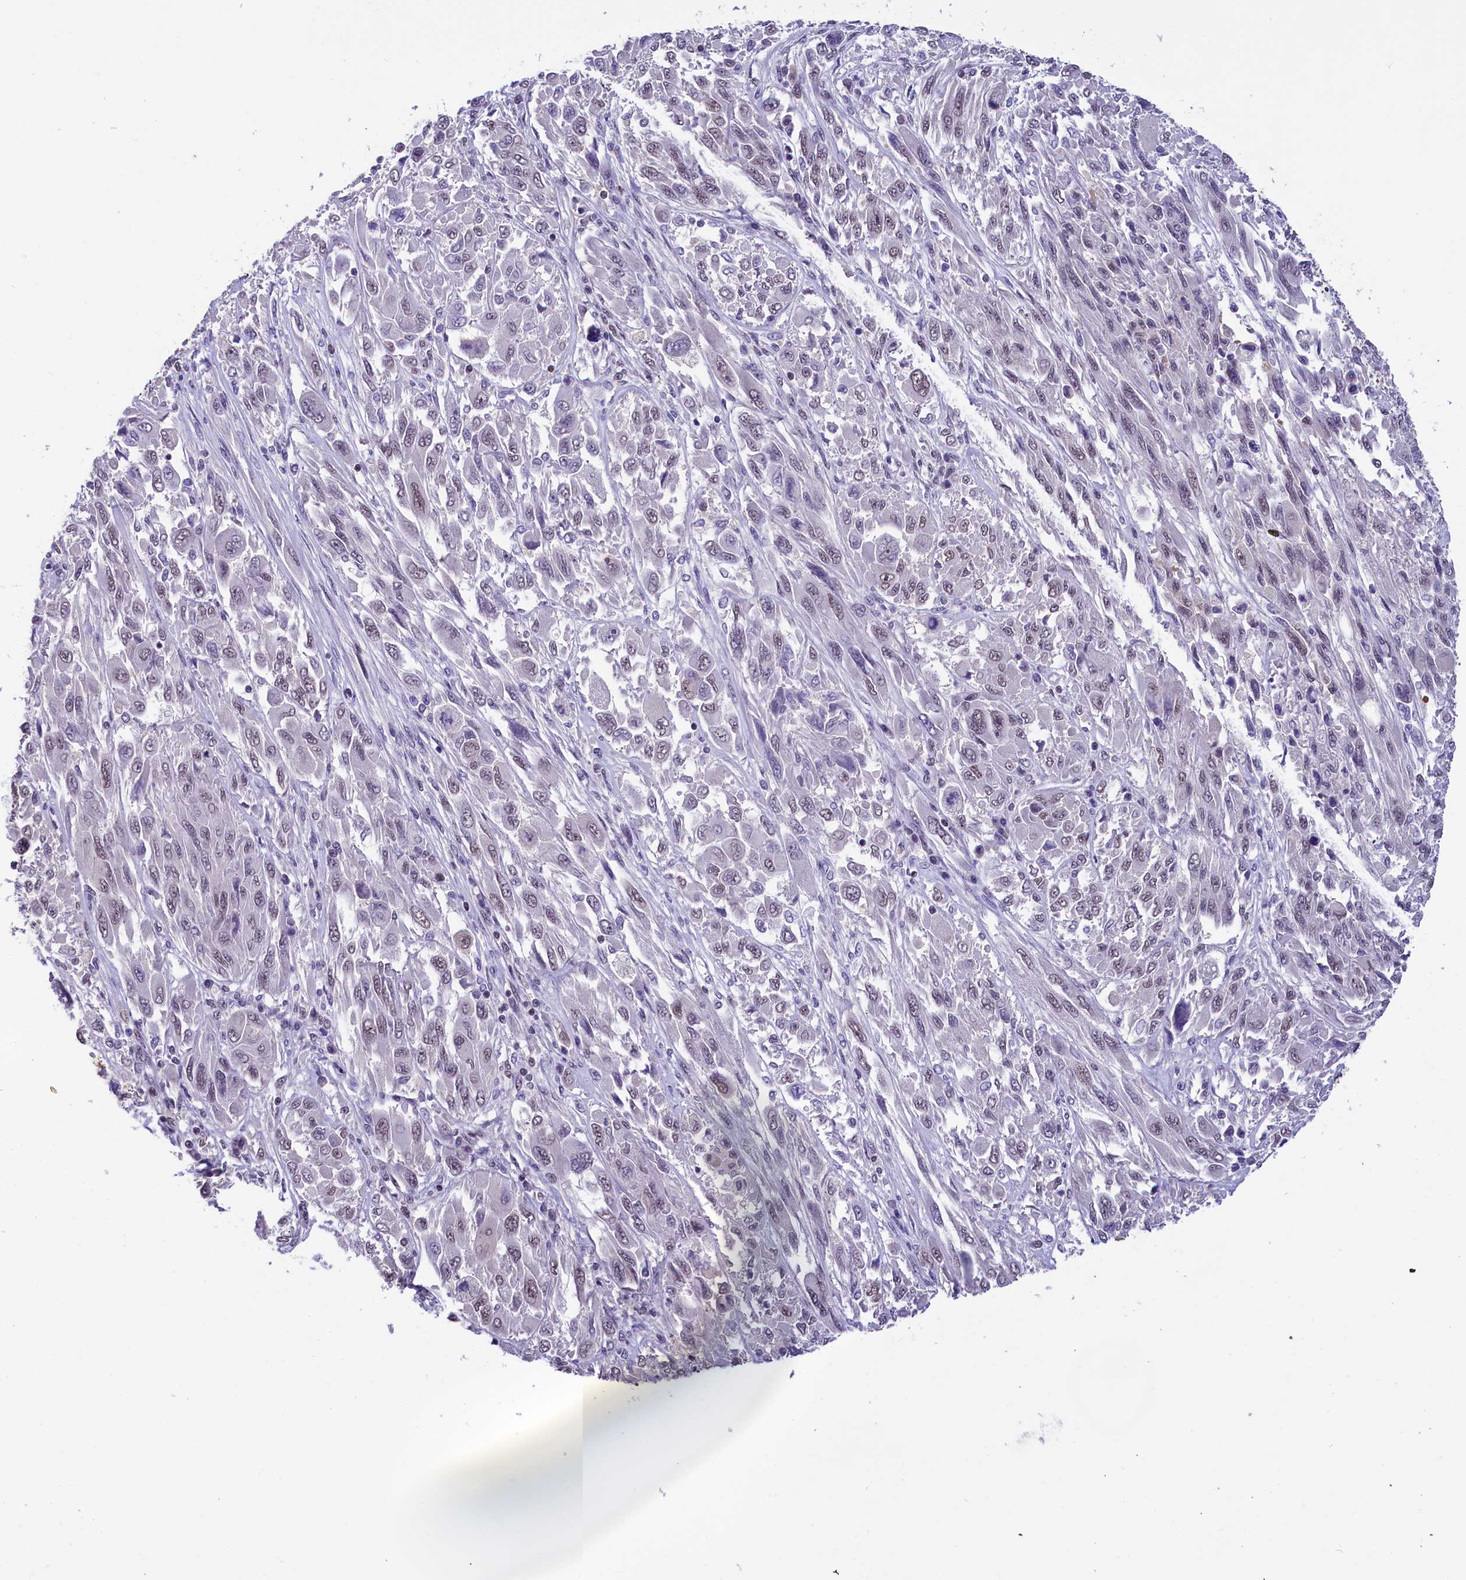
{"staining": {"intensity": "weak", "quantity": "<25%", "location": "nuclear"}, "tissue": "melanoma", "cell_type": "Tumor cells", "image_type": "cancer", "snomed": [{"axis": "morphology", "description": "Malignant melanoma, NOS"}, {"axis": "topography", "description": "Skin"}], "caption": "A micrograph of melanoma stained for a protein displays no brown staining in tumor cells.", "gene": "ZC3H4", "patient": {"sex": "female", "age": 91}}